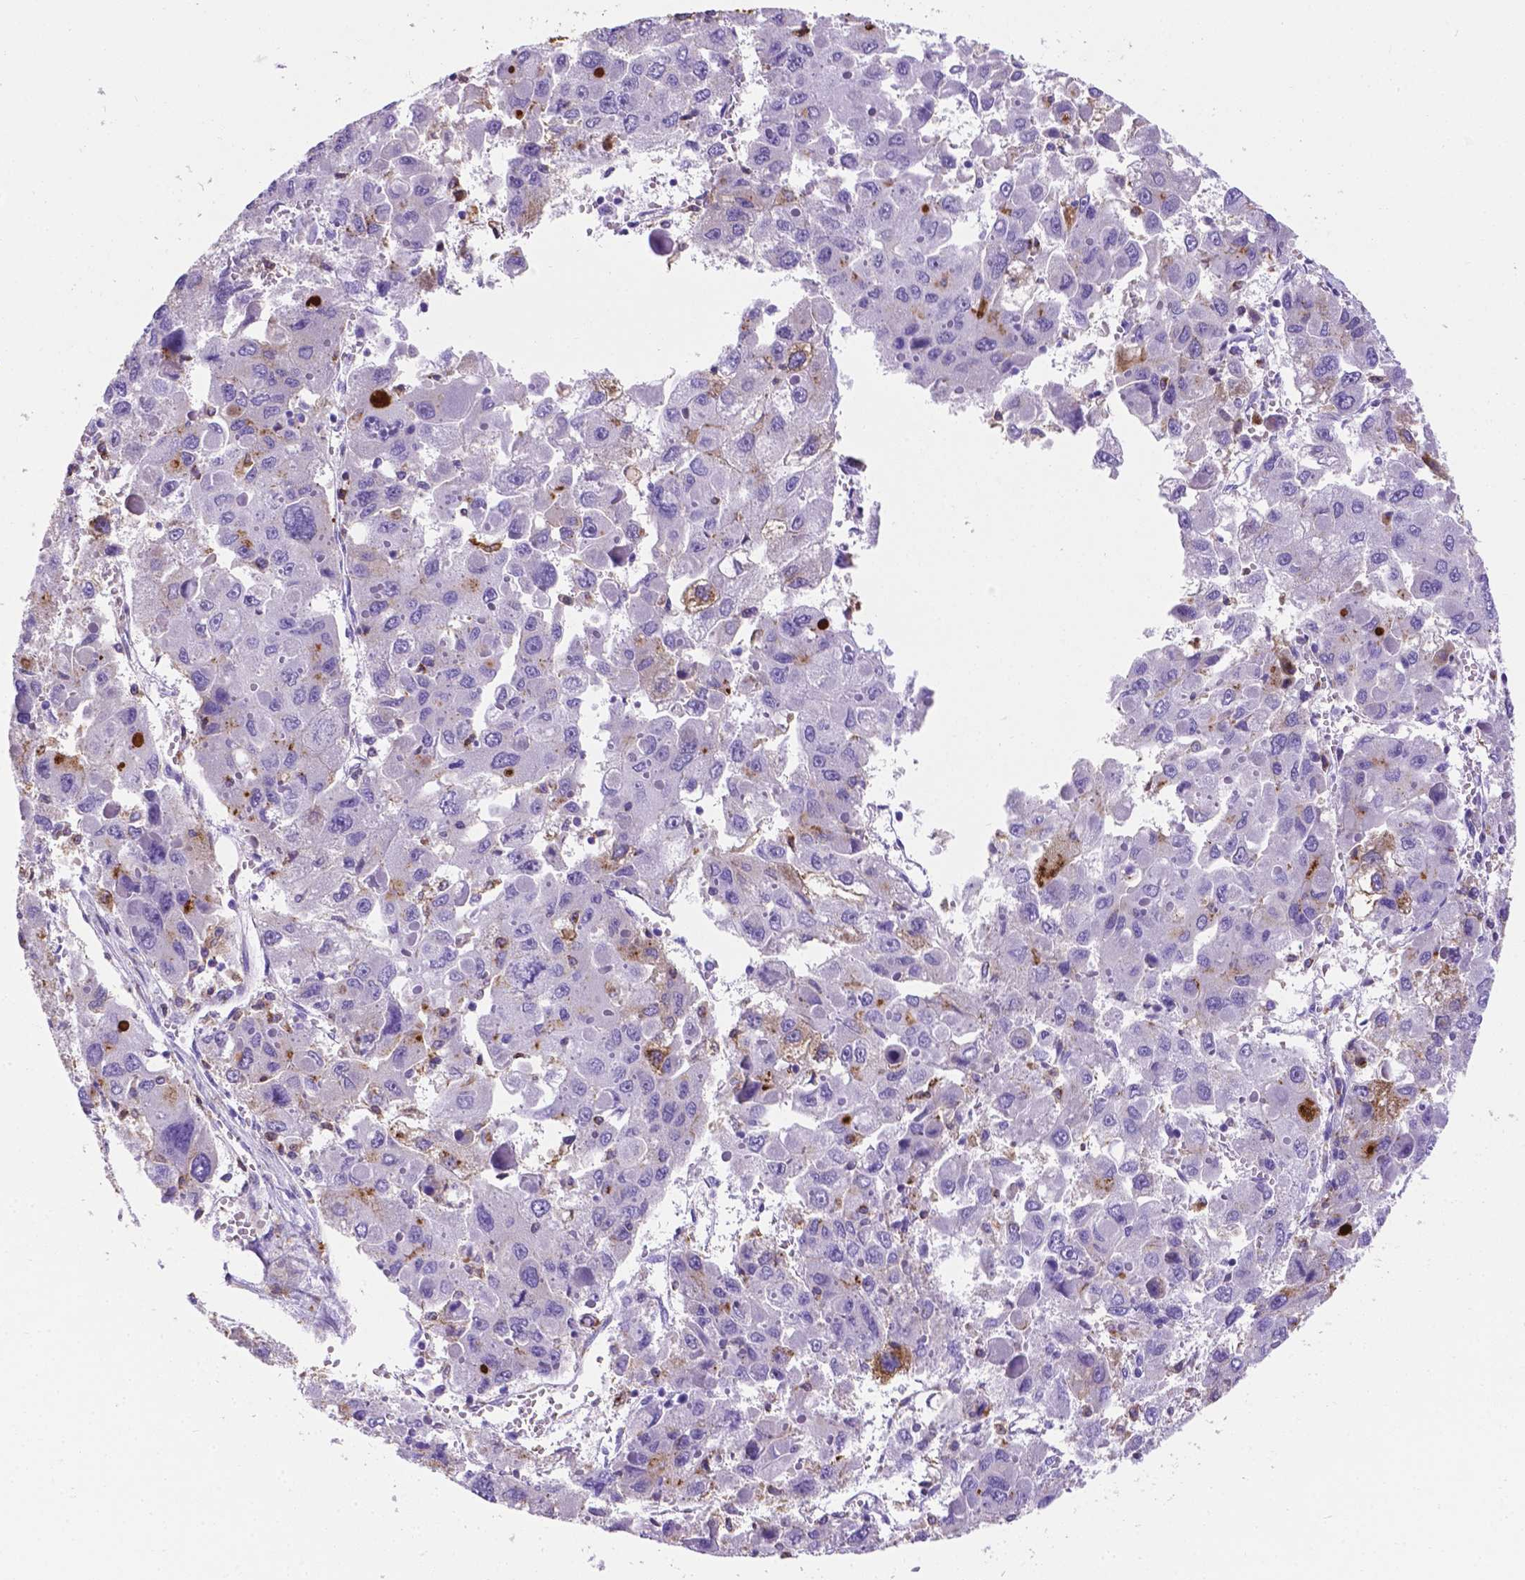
{"staining": {"intensity": "negative", "quantity": "none", "location": "none"}, "tissue": "liver cancer", "cell_type": "Tumor cells", "image_type": "cancer", "snomed": [{"axis": "morphology", "description": "Carcinoma, Hepatocellular, NOS"}, {"axis": "topography", "description": "Liver"}], "caption": "Immunohistochemistry (IHC) histopathology image of neoplastic tissue: hepatocellular carcinoma (liver) stained with DAB displays no significant protein positivity in tumor cells.", "gene": "APOE", "patient": {"sex": "female", "age": 41}}